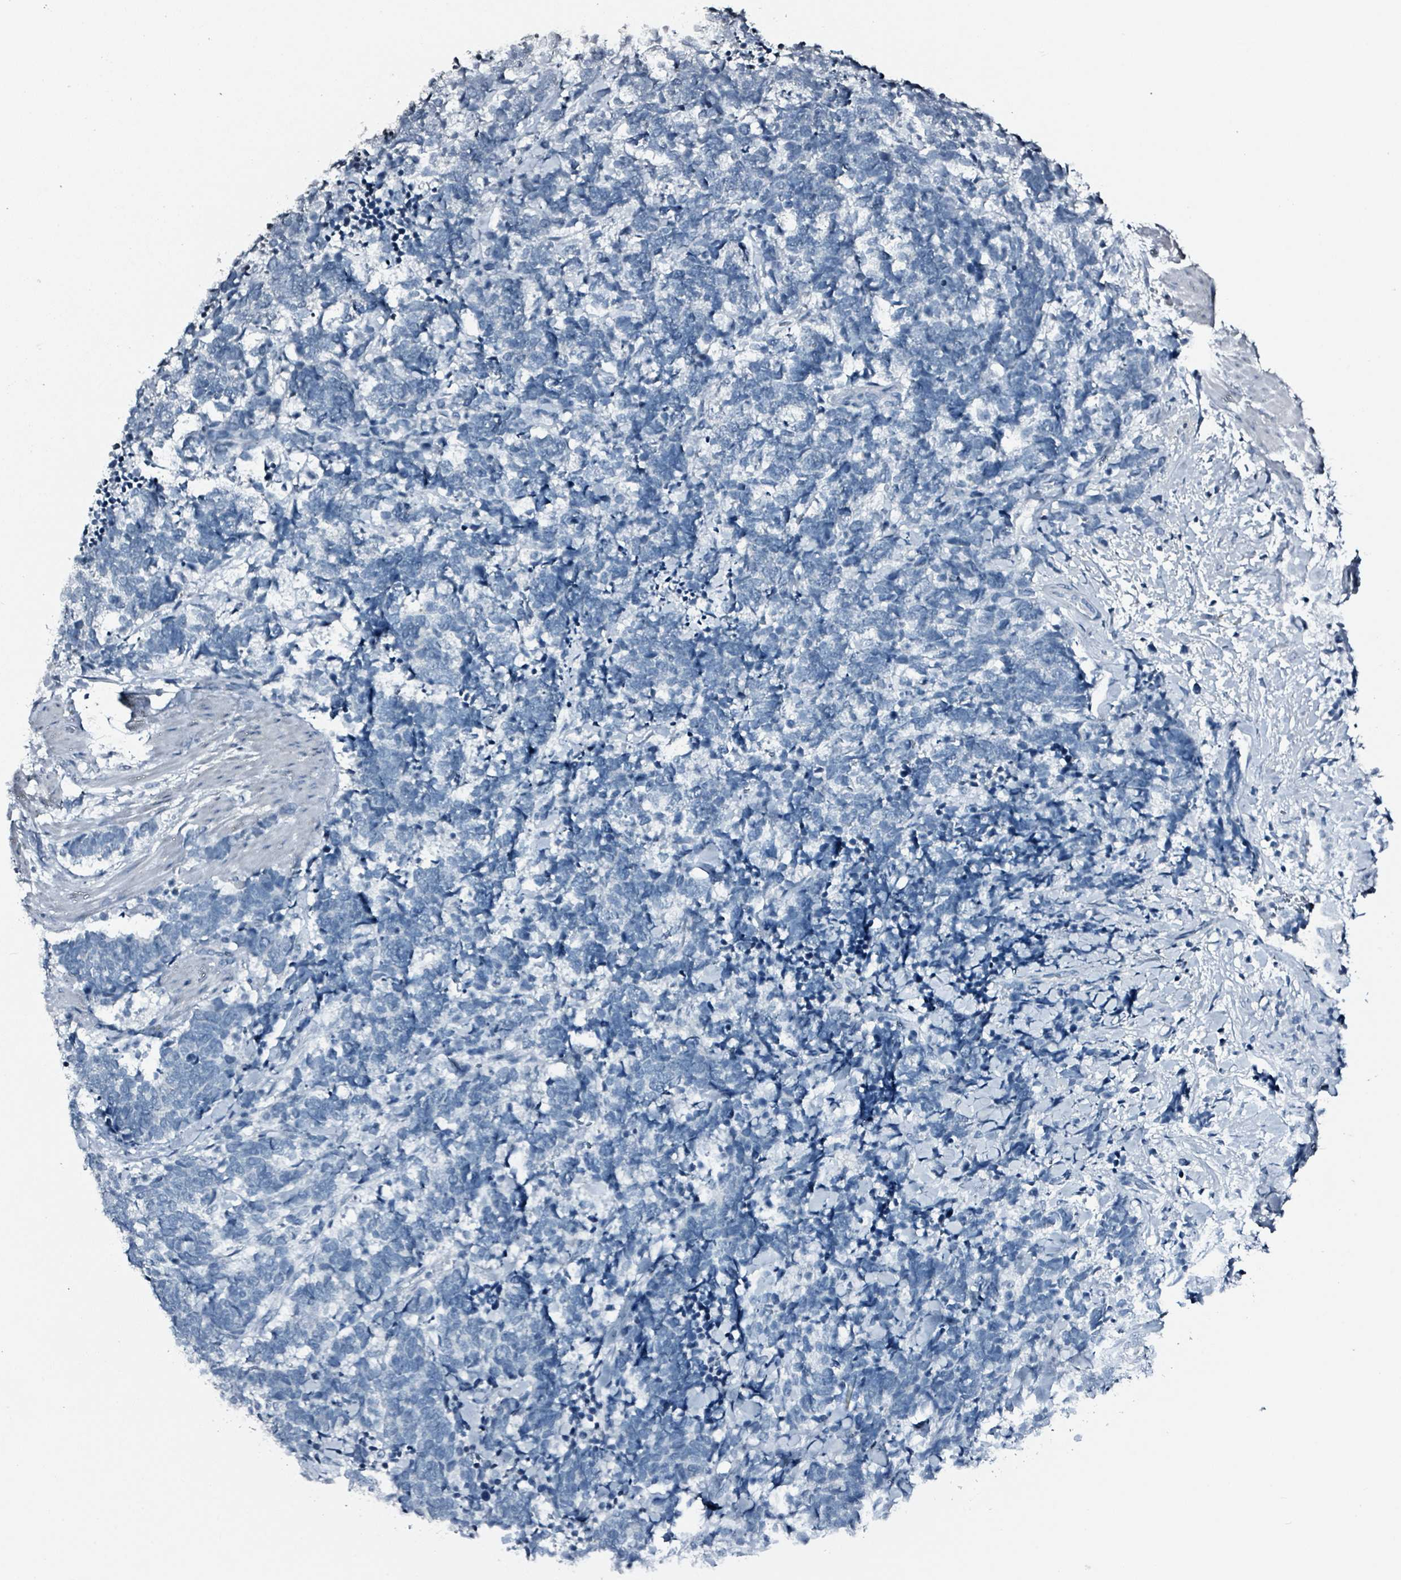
{"staining": {"intensity": "negative", "quantity": "none", "location": "none"}, "tissue": "carcinoid", "cell_type": "Tumor cells", "image_type": "cancer", "snomed": [{"axis": "morphology", "description": "Carcinoma, NOS"}, {"axis": "morphology", "description": "Carcinoid, malignant, NOS"}, {"axis": "topography", "description": "Prostate"}], "caption": "Tumor cells are negative for brown protein staining in carcinoid.", "gene": "CA9", "patient": {"sex": "male", "age": 57}}